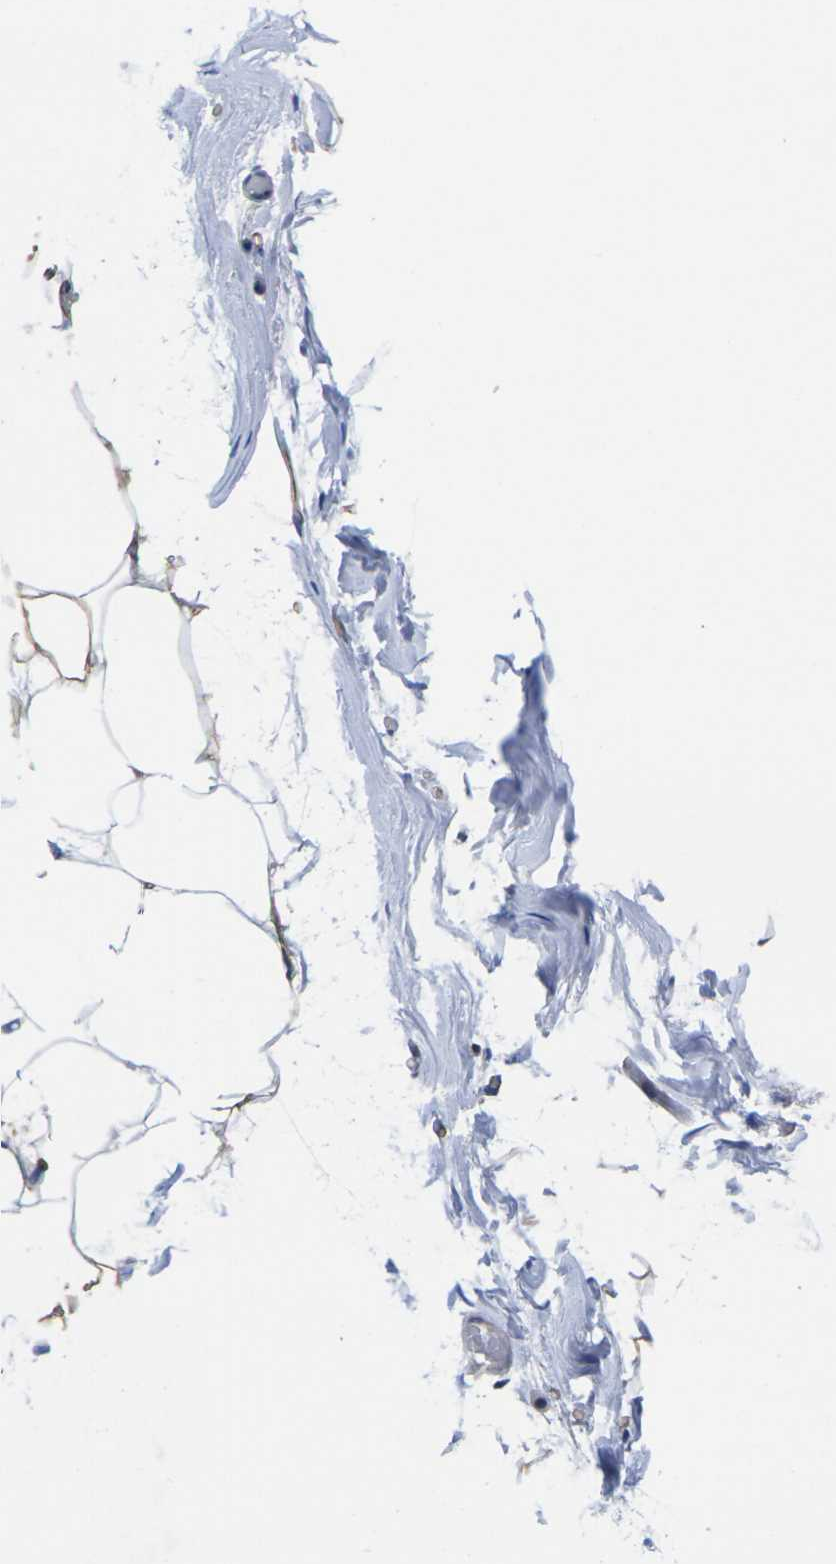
{"staining": {"intensity": "moderate", "quantity": "25%-75%", "location": "cytoplasmic/membranous"}, "tissue": "adipose tissue", "cell_type": "Adipocytes", "image_type": "normal", "snomed": [{"axis": "morphology", "description": "Normal tissue, NOS"}, {"axis": "topography", "description": "Breast"}, {"axis": "topography", "description": "Soft tissue"}], "caption": "Immunohistochemical staining of unremarkable human adipose tissue demonstrates medium levels of moderate cytoplasmic/membranous positivity in approximately 25%-75% of adipocytes. Using DAB (brown) and hematoxylin (blue) stains, captured at high magnification using brightfield microscopy.", "gene": "IKZF1", "patient": {"sex": "female", "age": 75}}